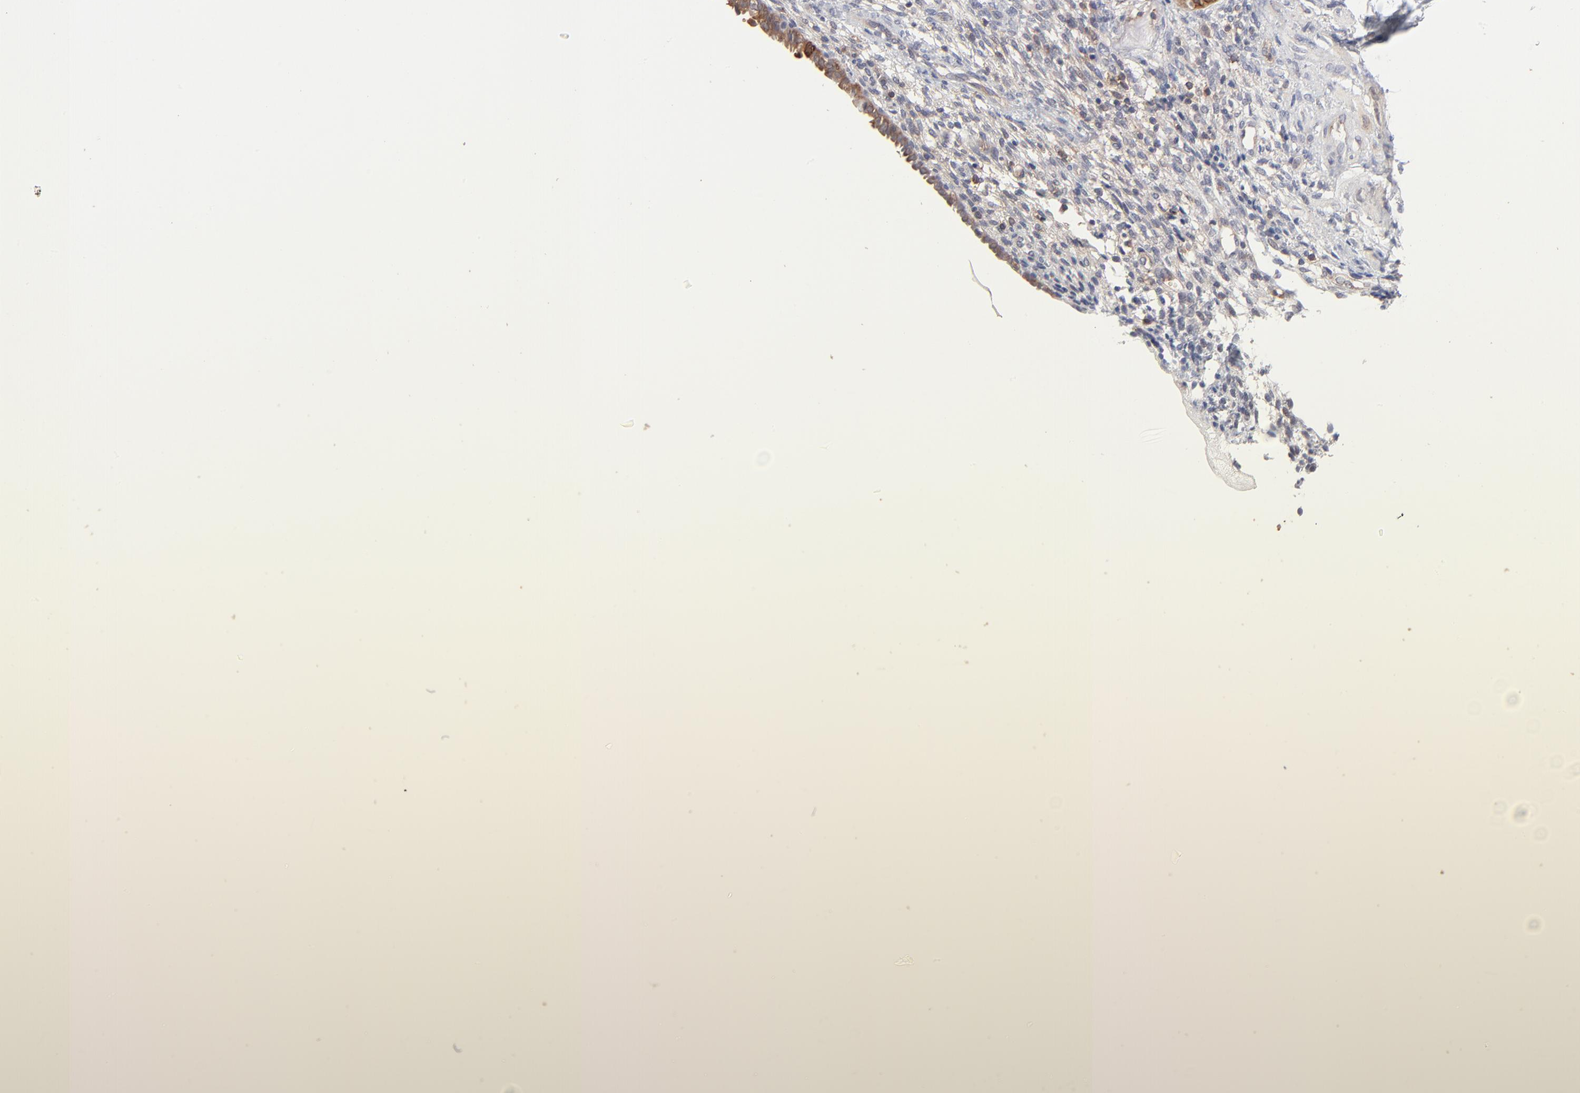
{"staining": {"intensity": "weak", "quantity": "25%-75%", "location": "cytoplasmic/membranous"}, "tissue": "endometrium", "cell_type": "Cells in endometrial stroma", "image_type": "normal", "snomed": [{"axis": "morphology", "description": "Normal tissue, NOS"}, {"axis": "topography", "description": "Endometrium"}], "caption": "Immunohistochemical staining of benign human endometrium exhibits 25%-75% levels of weak cytoplasmic/membranous protein positivity in about 25%-75% of cells in endometrial stroma.", "gene": "IVNS1ABP", "patient": {"sex": "female", "age": 72}}